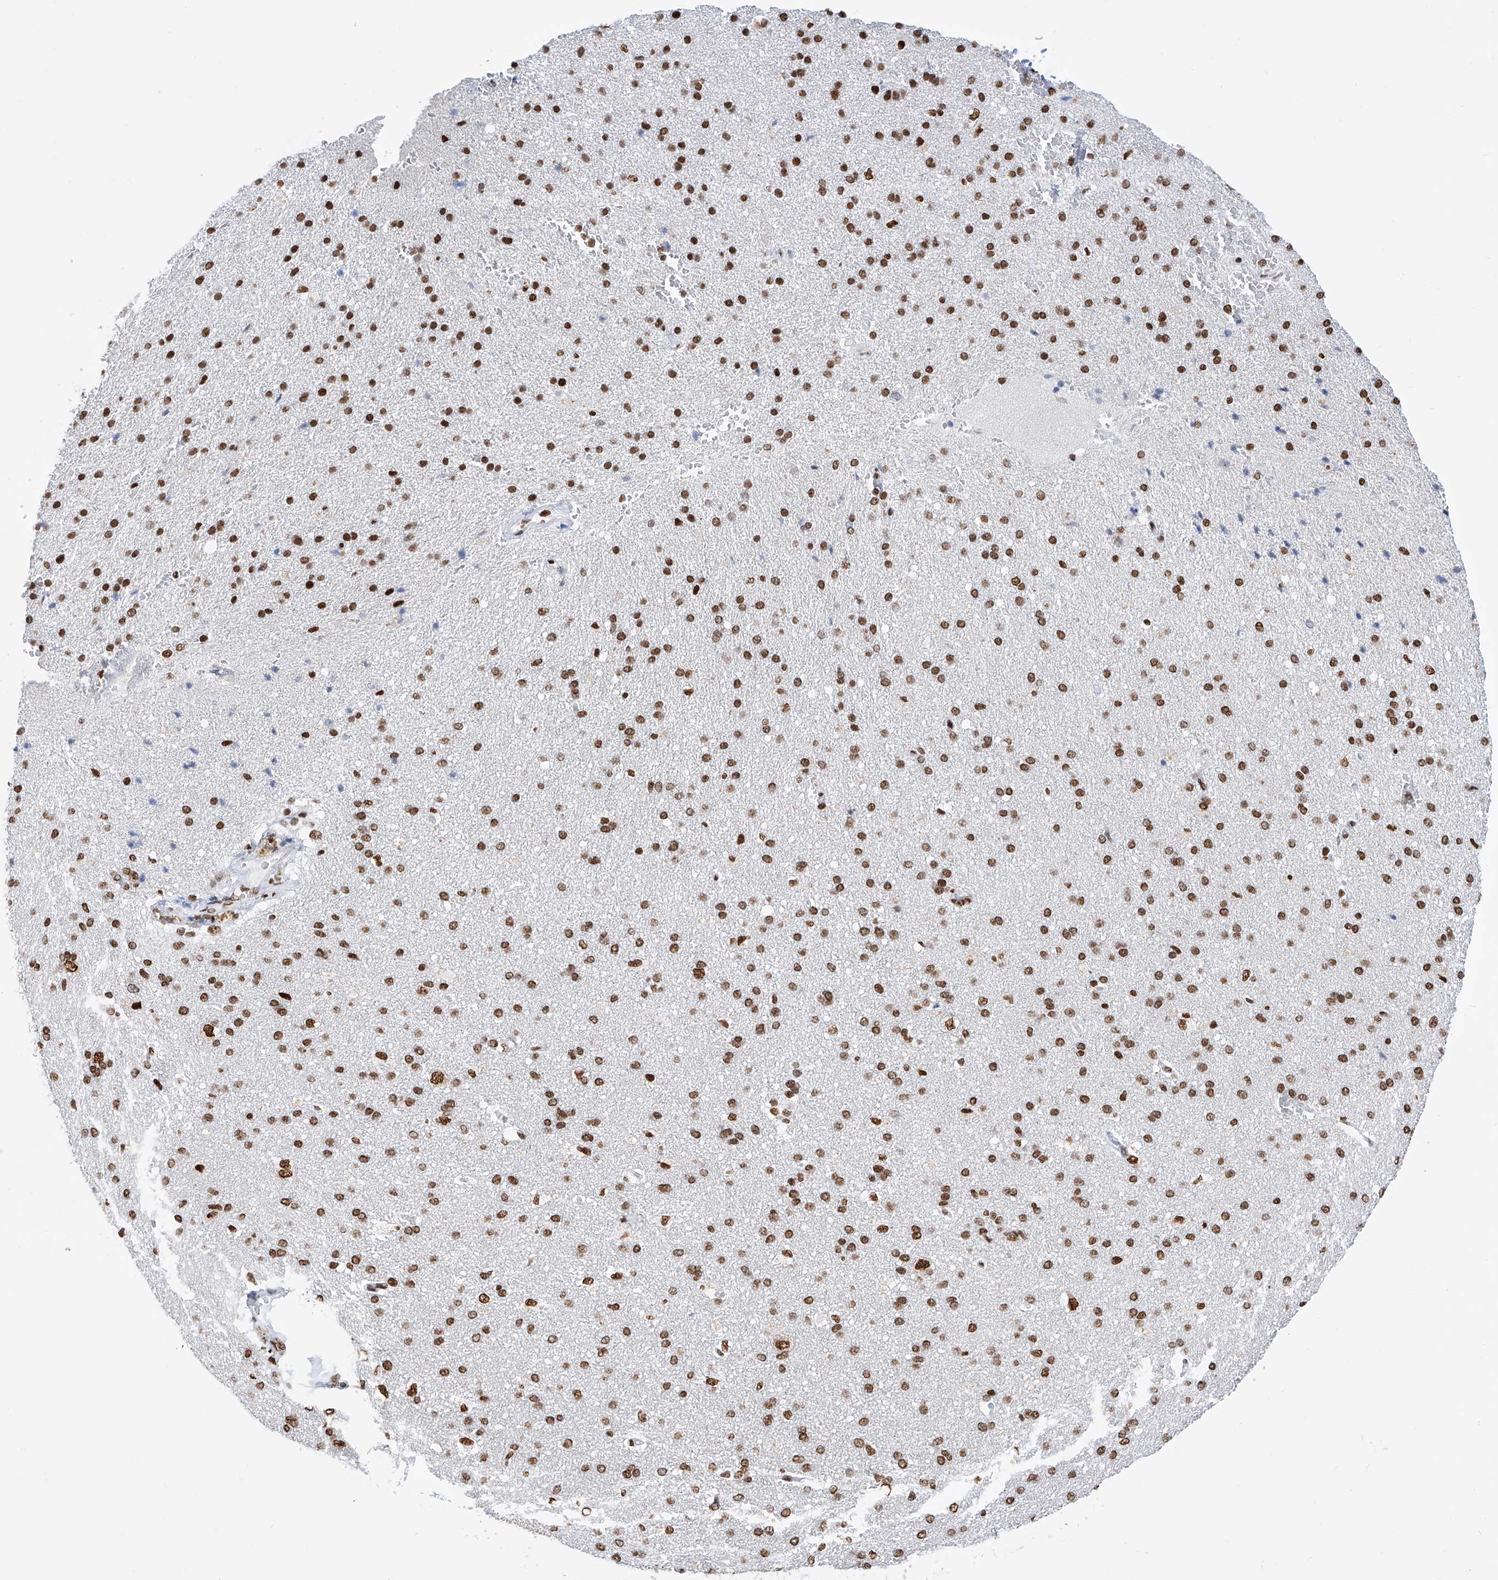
{"staining": {"intensity": "moderate", "quantity": "<25%", "location": "nuclear"}, "tissue": "cerebral cortex", "cell_type": "Endothelial cells", "image_type": "normal", "snomed": [{"axis": "morphology", "description": "Normal tissue, NOS"}, {"axis": "topography", "description": "Cerebral cortex"}], "caption": "Protein analysis of normal cerebral cortex shows moderate nuclear staining in about <25% of endothelial cells. The staining was performed using DAB (3,3'-diaminobenzidine) to visualize the protein expression in brown, while the nuclei were stained in blue with hematoxylin (Magnification: 20x).", "gene": "SRSF6", "patient": {"sex": "male", "age": 62}}